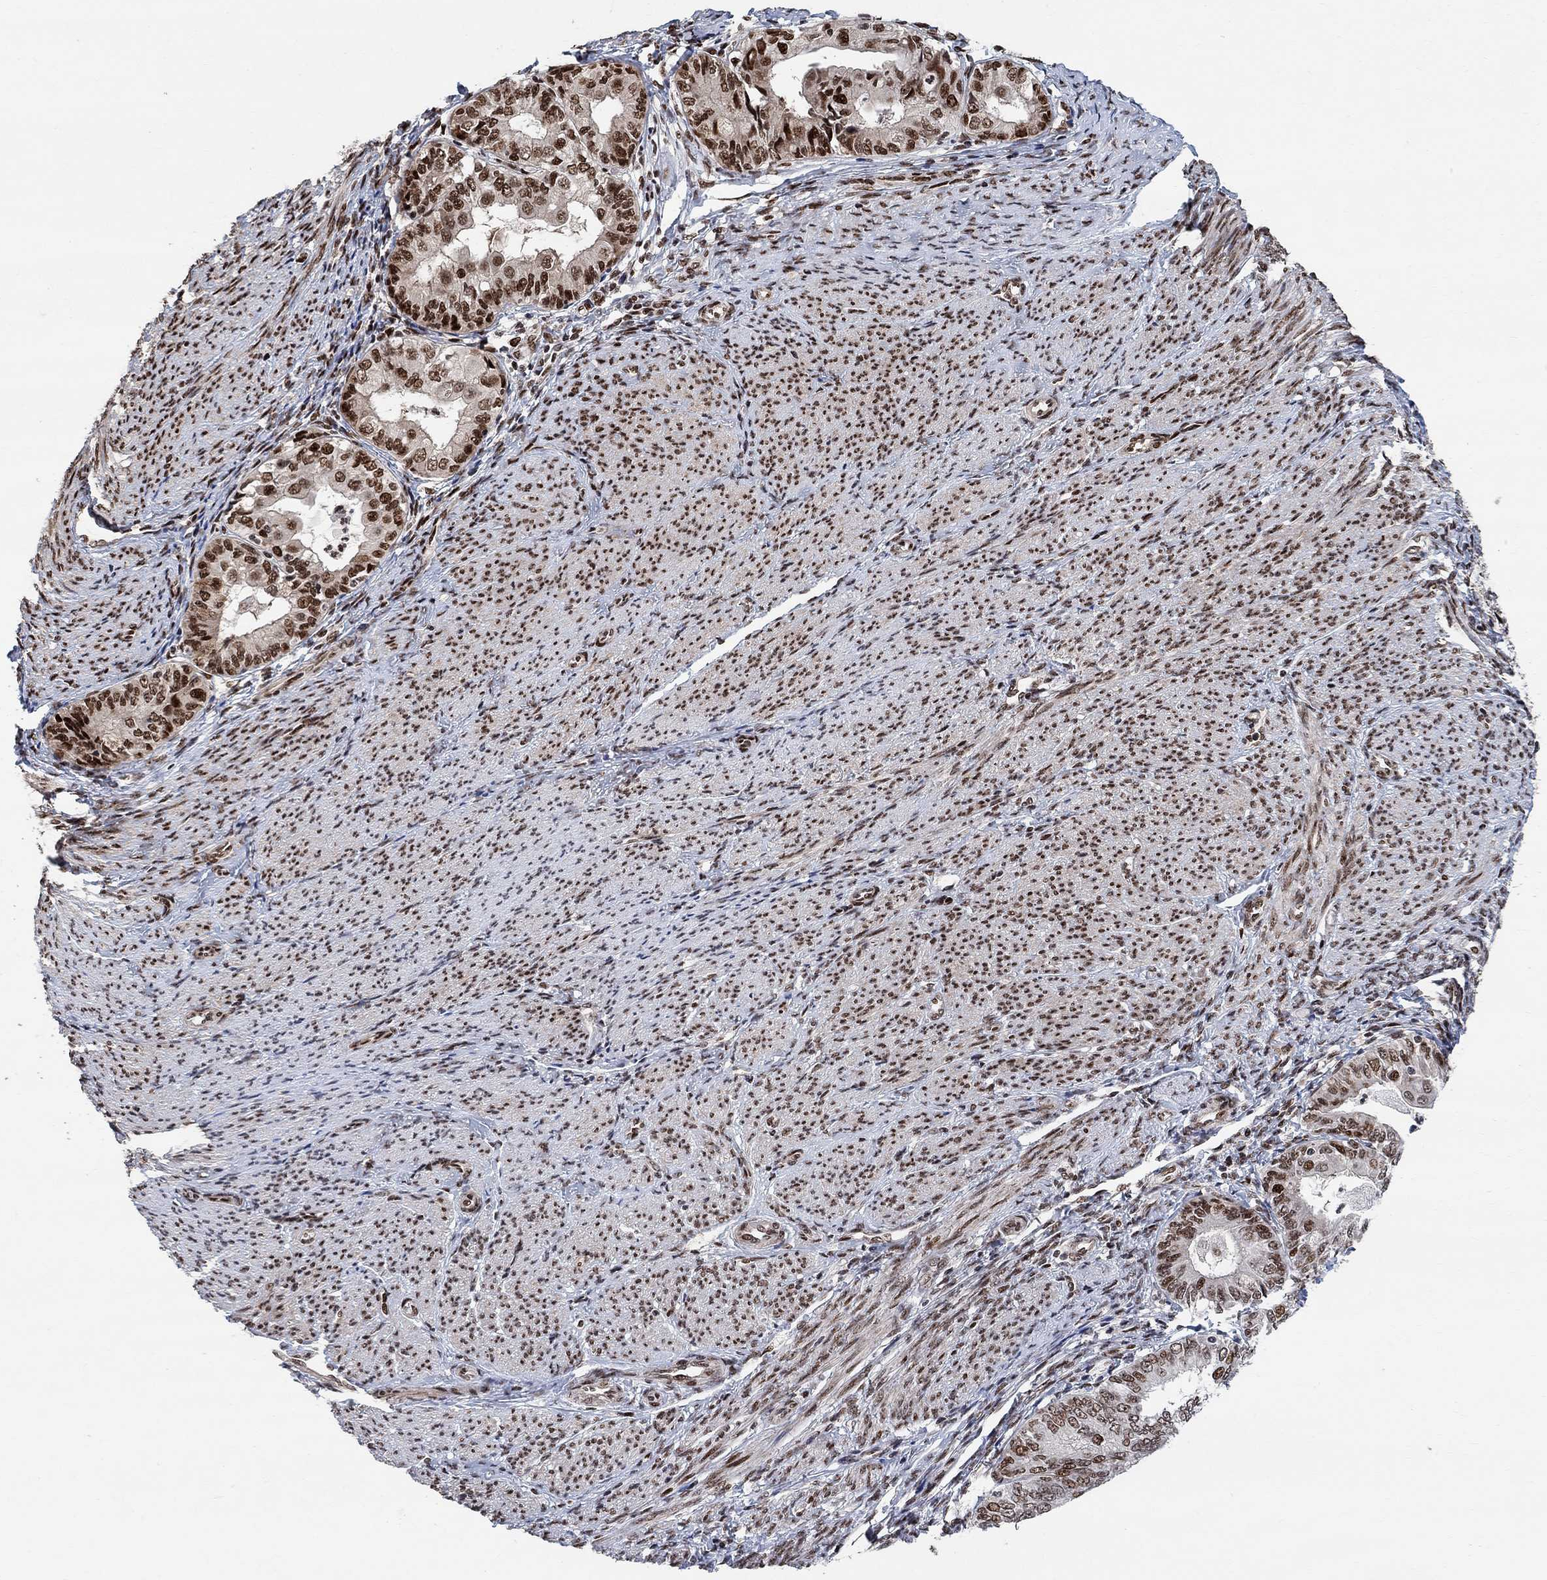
{"staining": {"intensity": "strong", "quantity": "25%-75%", "location": "nuclear"}, "tissue": "endometrial cancer", "cell_type": "Tumor cells", "image_type": "cancer", "snomed": [{"axis": "morphology", "description": "Adenocarcinoma, NOS"}, {"axis": "topography", "description": "Endometrium"}], "caption": "IHC staining of endometrial cancer, which demonstrates high levels of strong nuclear expression in about 25%-75% of tumor cells indicating strong nuclear protein staining. The staining was performed using DAB (3,3'-diaminobenzidine) (brown) for protein detection and nuclei were counterstained in hematoxylin (blue).", "gene": "E4F1", "patient": {"sex": "female", "age": 68}}